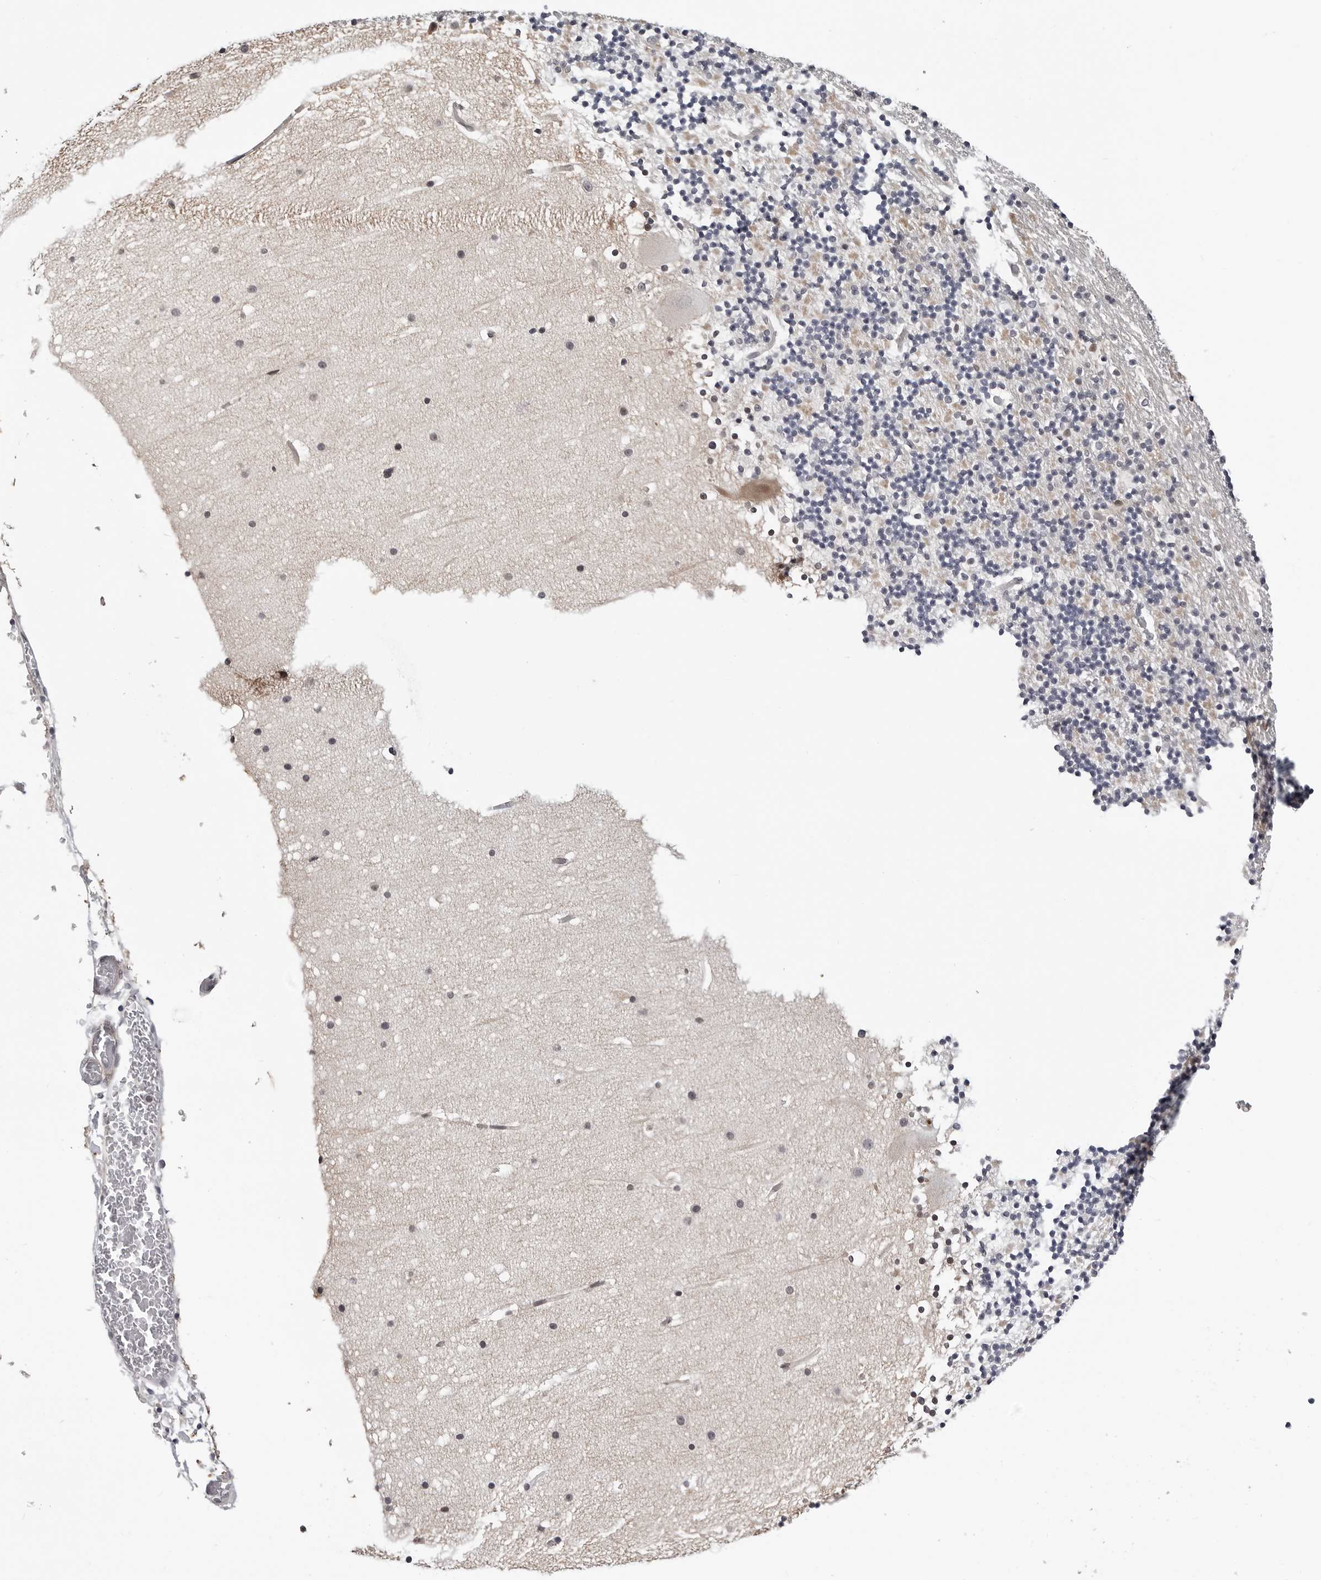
{"staining": {"intensity": "negative", "quantity": "none", "location": "none"}, "tissue": "cerebellum", "cell_type": "Cells in granular layer", "image_type": "normal", "snomed": [{"axis": "morphology", "description": "Normal tissue, NOS"}, {"axis": "topography", "description": "Cerebellum"}], "caption": "Immunohistochemistry micrograph of normal human cerebellum stained for a protein (brown), which demonstrates no positivity in cells in granular layer. (Immunohistochemistry (ihc), brightfield microscopy, high magnification).", "gene": "KIAA1614", "patient": {"sex": "male", "age": 57}}